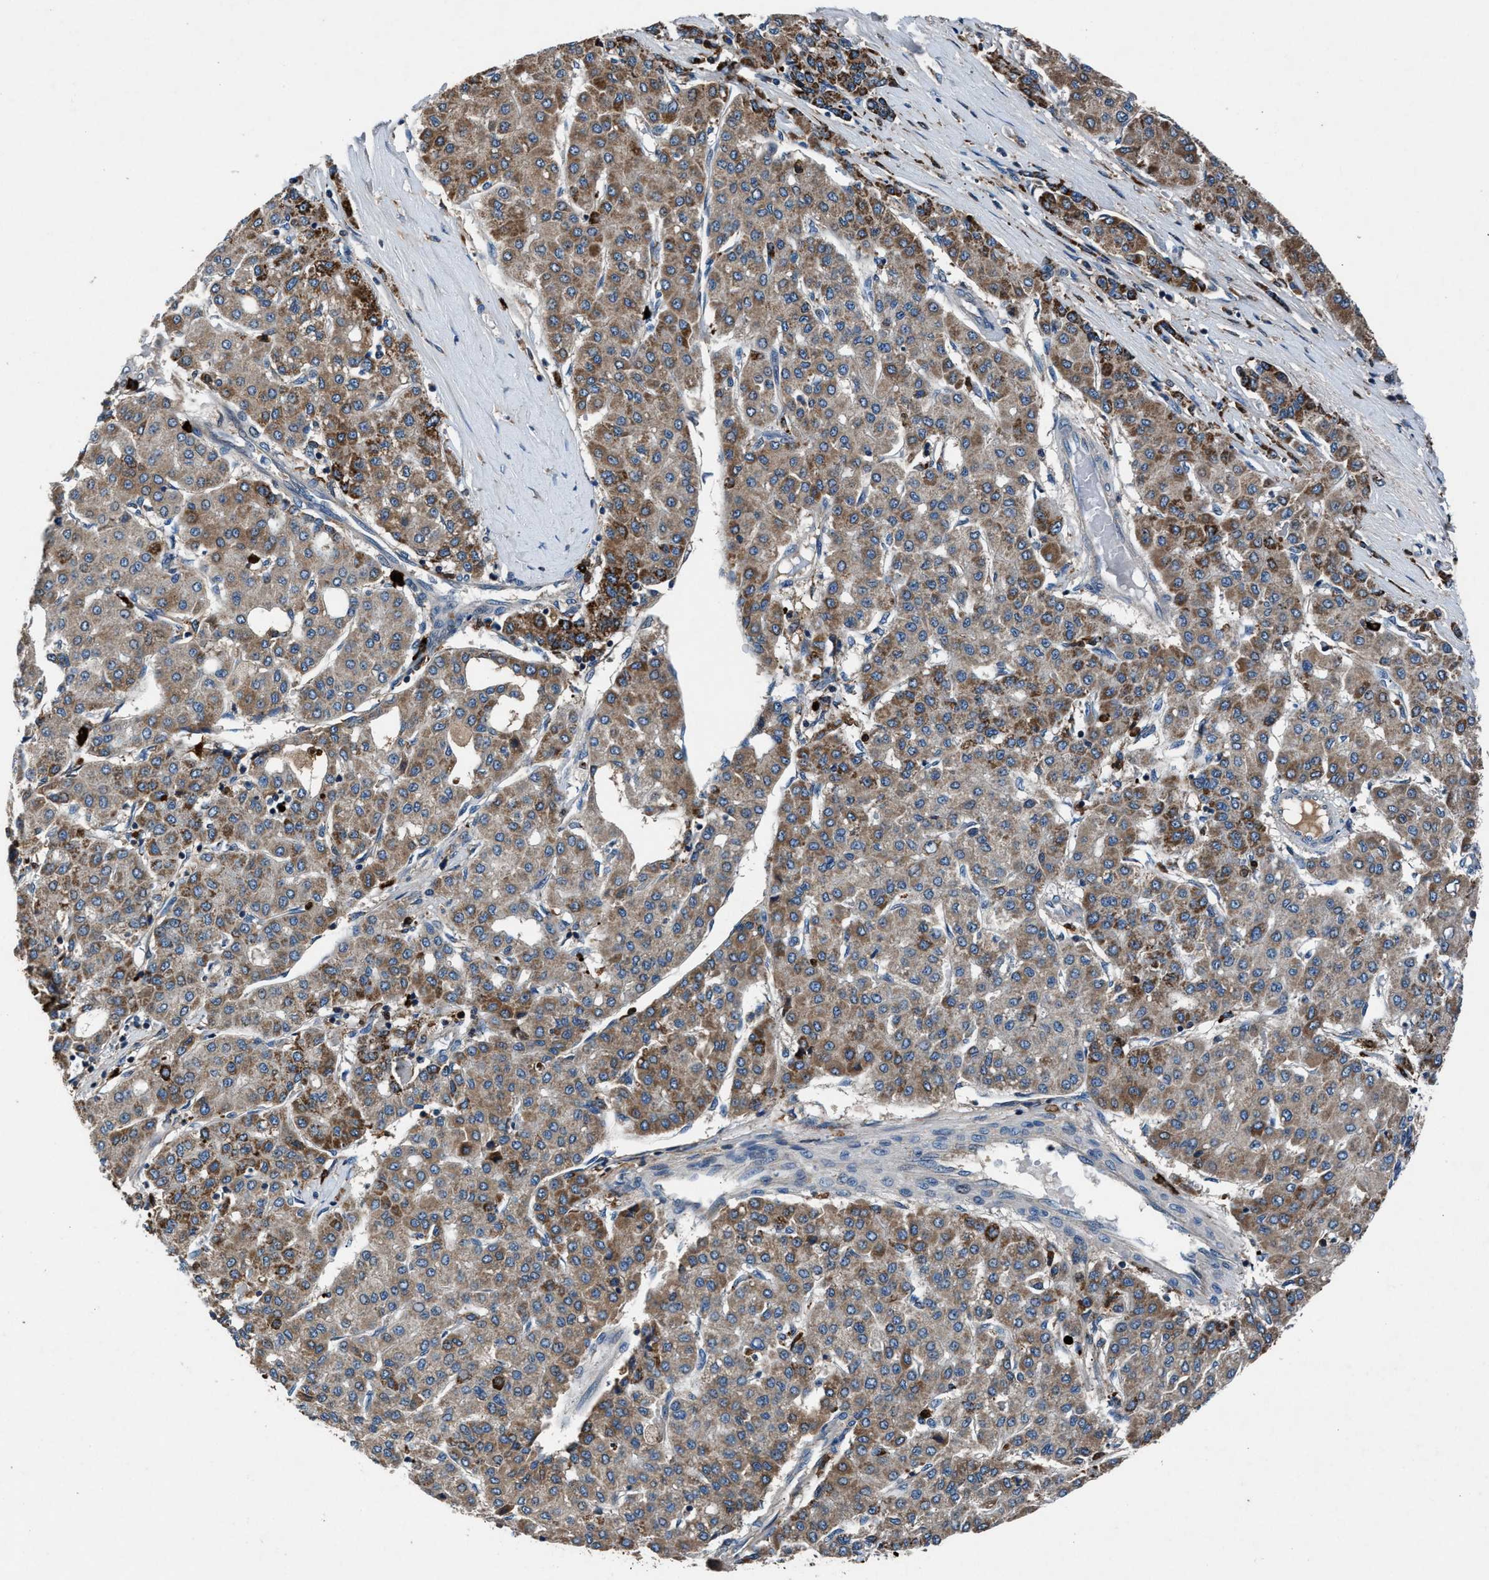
{"staining": {"intensity": "moderate", "quantity": ">75%", "location": "cytoplasmic/membranous"}, "tissue": "liver cancer", "cell_type": "Tumor cells", "image_type": "cancer", "snomed": [{"axis": "morphology", "description": "Carcinoma, Hepatocellular, NOS"}, {"axis": "topography", "description": "Liver"}], "caption": "There is medium levels of moderate cytoplasmic/membranous positivity in tumor cells of liver cancer (hepatocellular carcinoma), as demonstrated by immunohistochemical staining (brown color).", "gene": "FAM221A", "patient": {"sex": "male", "age": 65}}